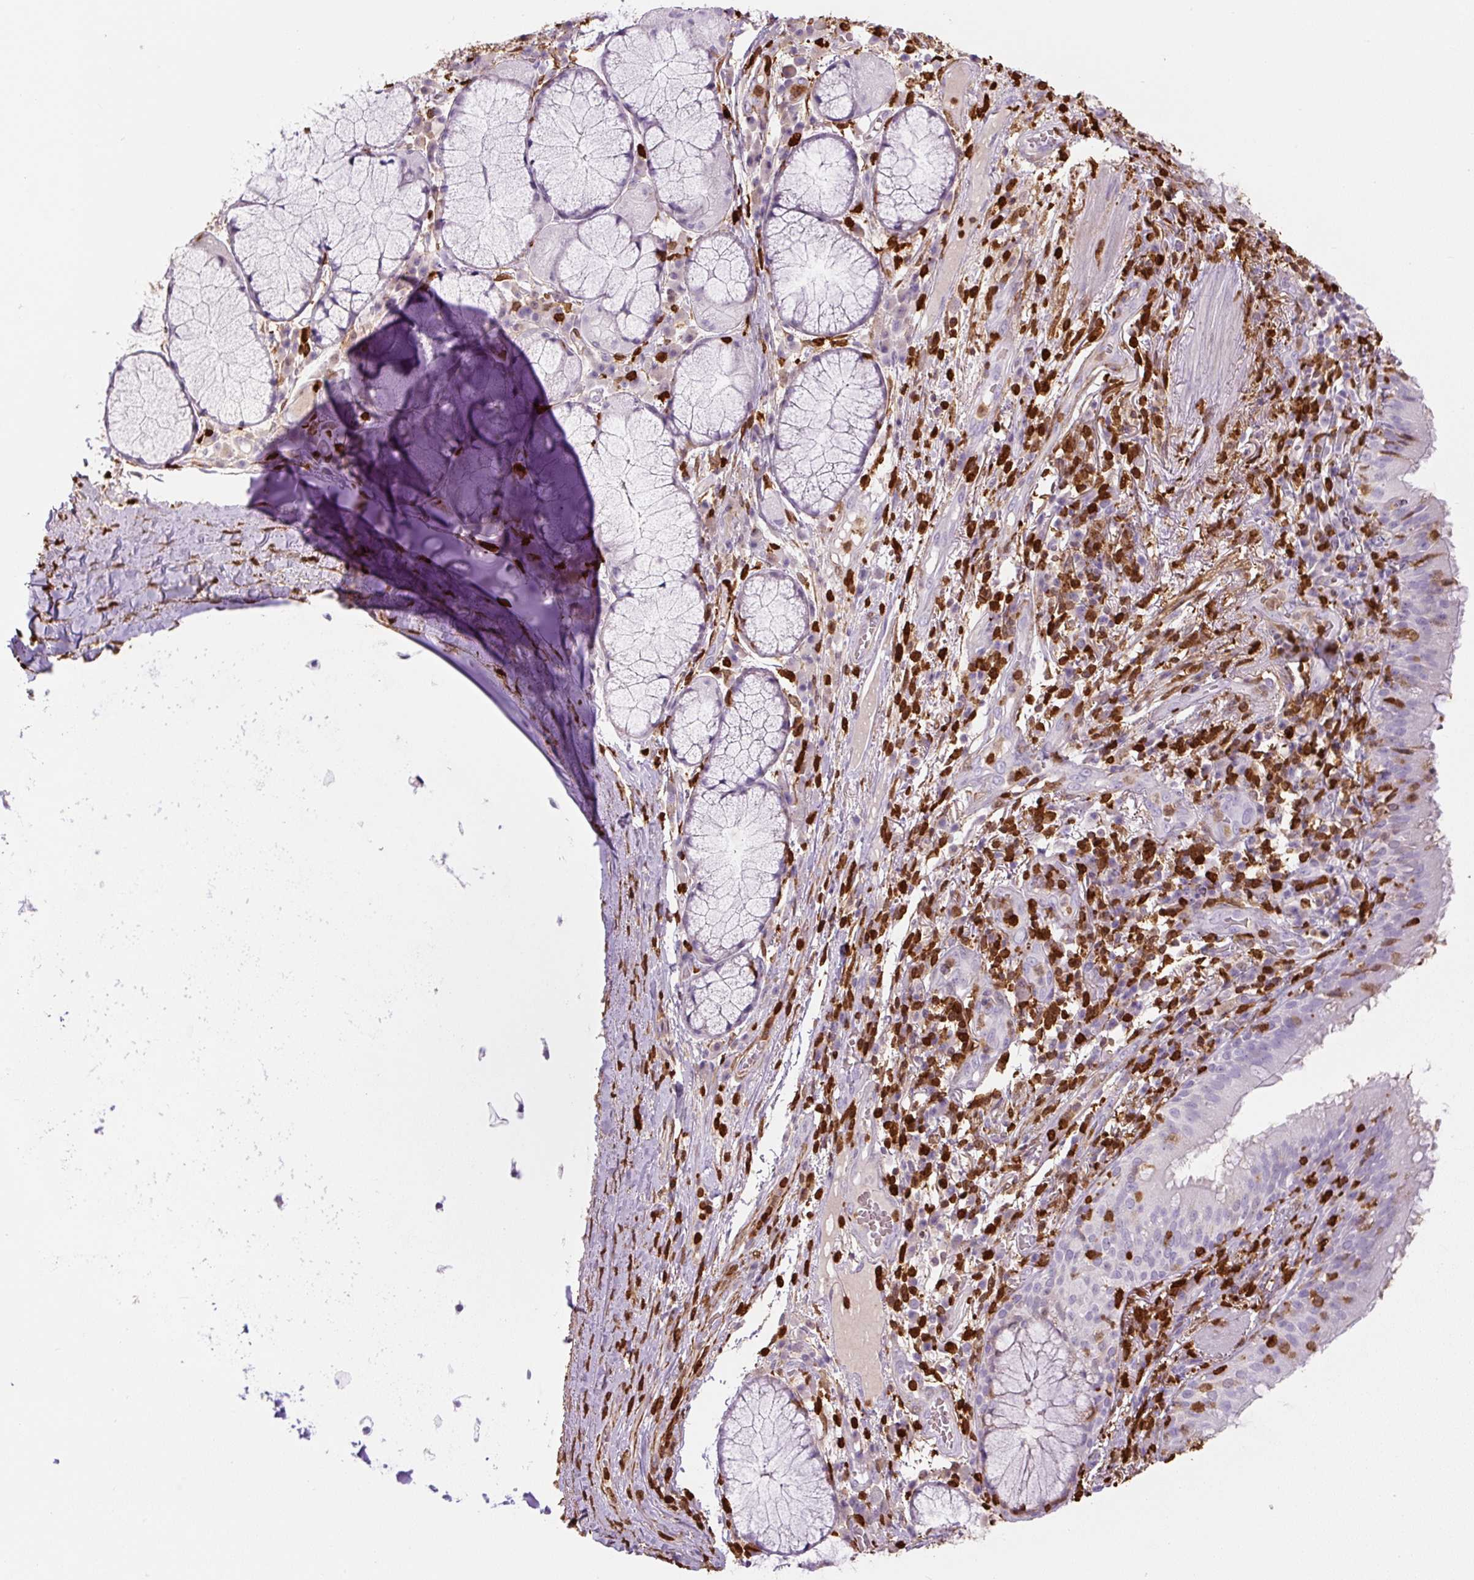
{"staining": {"intensity": "negative", "quantity": "none", "location": "none"}, "tissue": "bronchus", "cell_type": "Respiratory epithelial cells", "image_type": "normal", "snomed": [{"axis": "morphology", "description": "Normal tissue, NOS"}, {"axis": "topography", "description": "Cartilage tissue"}, {"axis": "topography", "description": "Bronchus"}], "caption": "Immunohistochemistry (IHC) of normal human bronchus demonstrates no positivity in respiratory epithelial cells. (Immunohistochemistry, brightfield microscopy, high magnification).", "gene": "S100A4", "patient": {"sex": "male", "age": 56}}